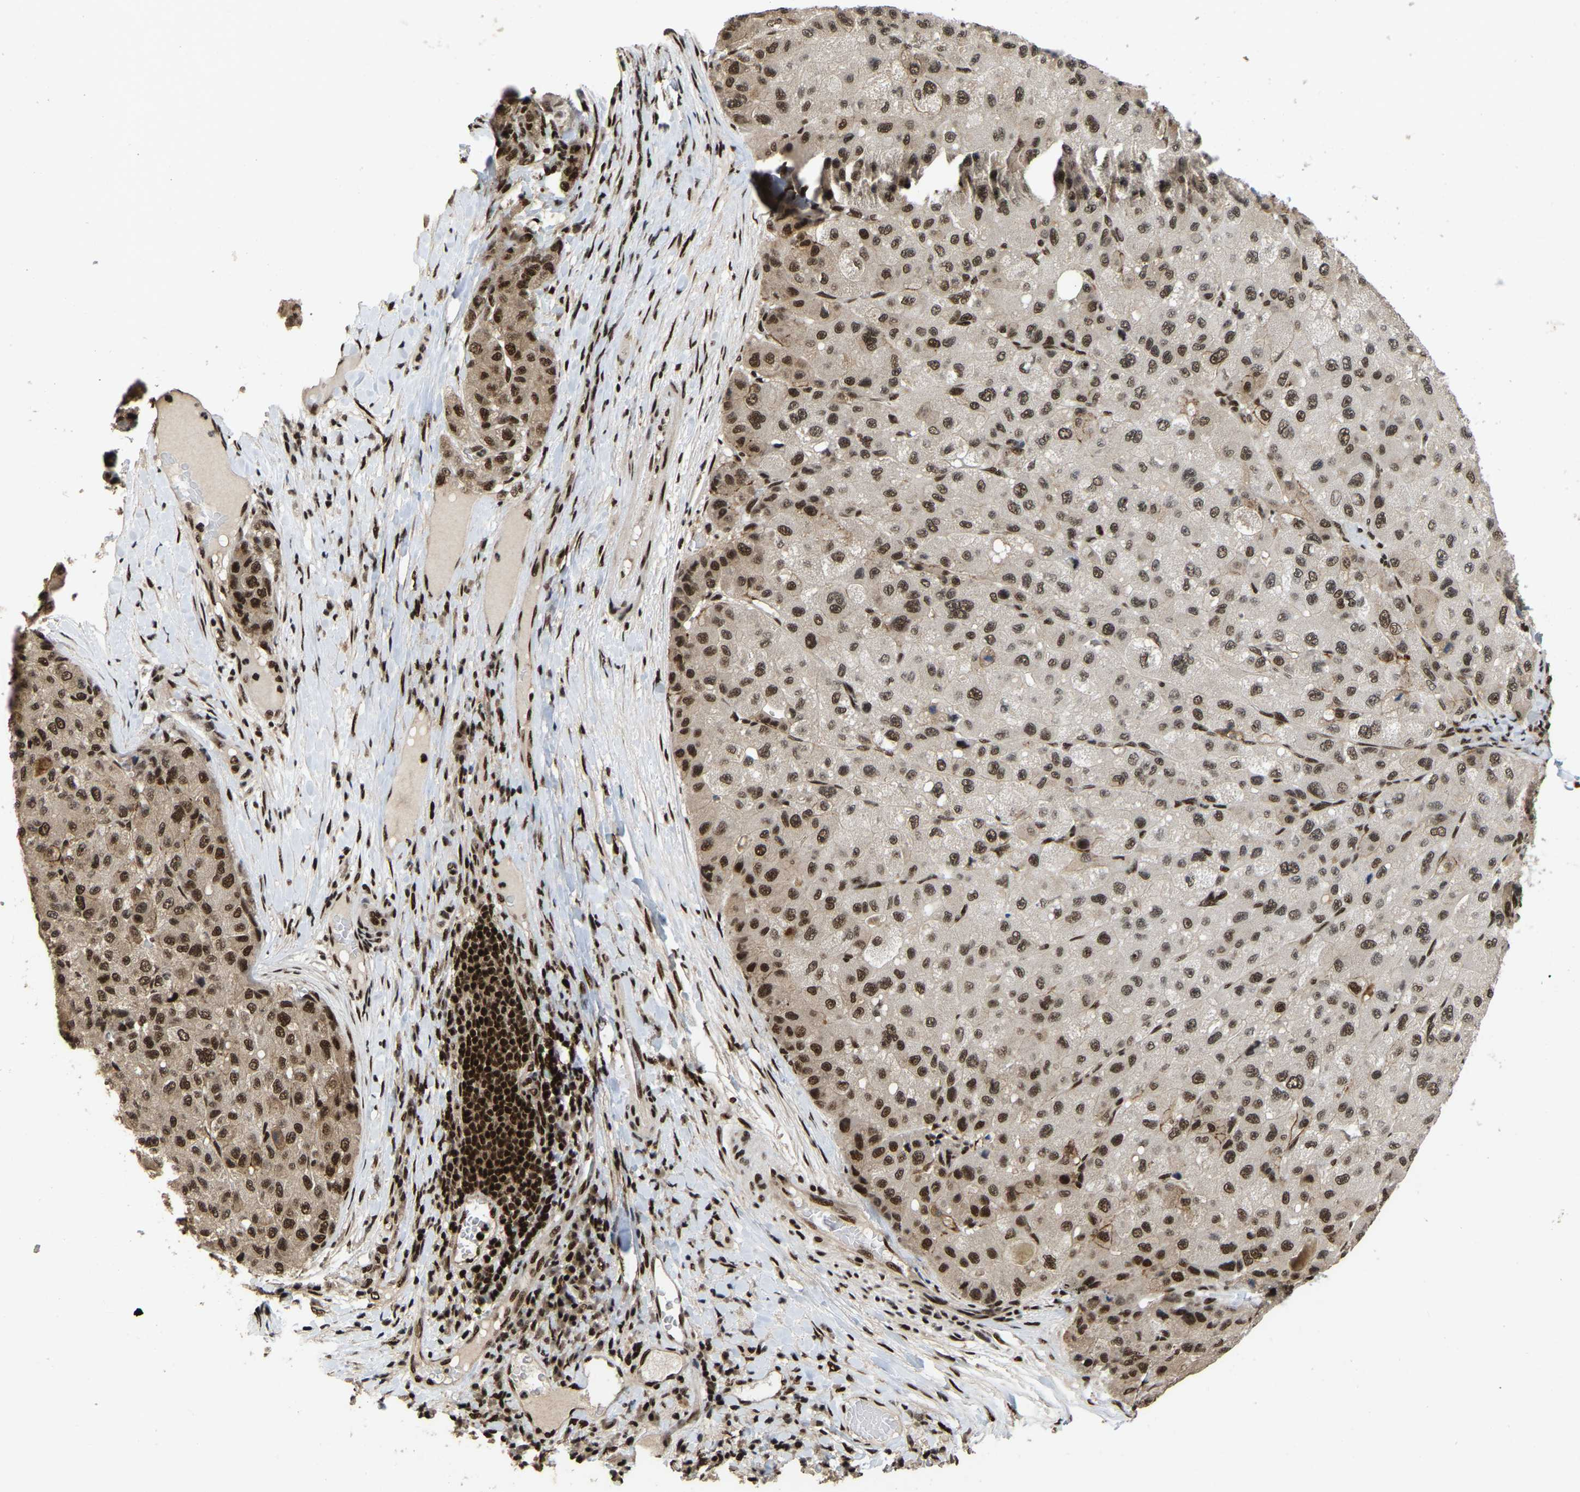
{"staining": {"intensity": "moderate", "quantity": ">75%", "location": "nuclear"}, "tissue": "liver cancer", "cell_type": "Tumor cells", "image_type": "cancer", "snomed": [{"axis": "morphology", "description": "Carcinoma, Hepatocellular, NOS"}, {"axis": "topography", "description": "Liver"}], "caption": "Human hepatocellular carcinoma (liver) stained with a protein marker demonstrates moderate staining in tumor cells.", "gene": "TBL1XR1", "patient": {"sex": "male", "age": 80}}